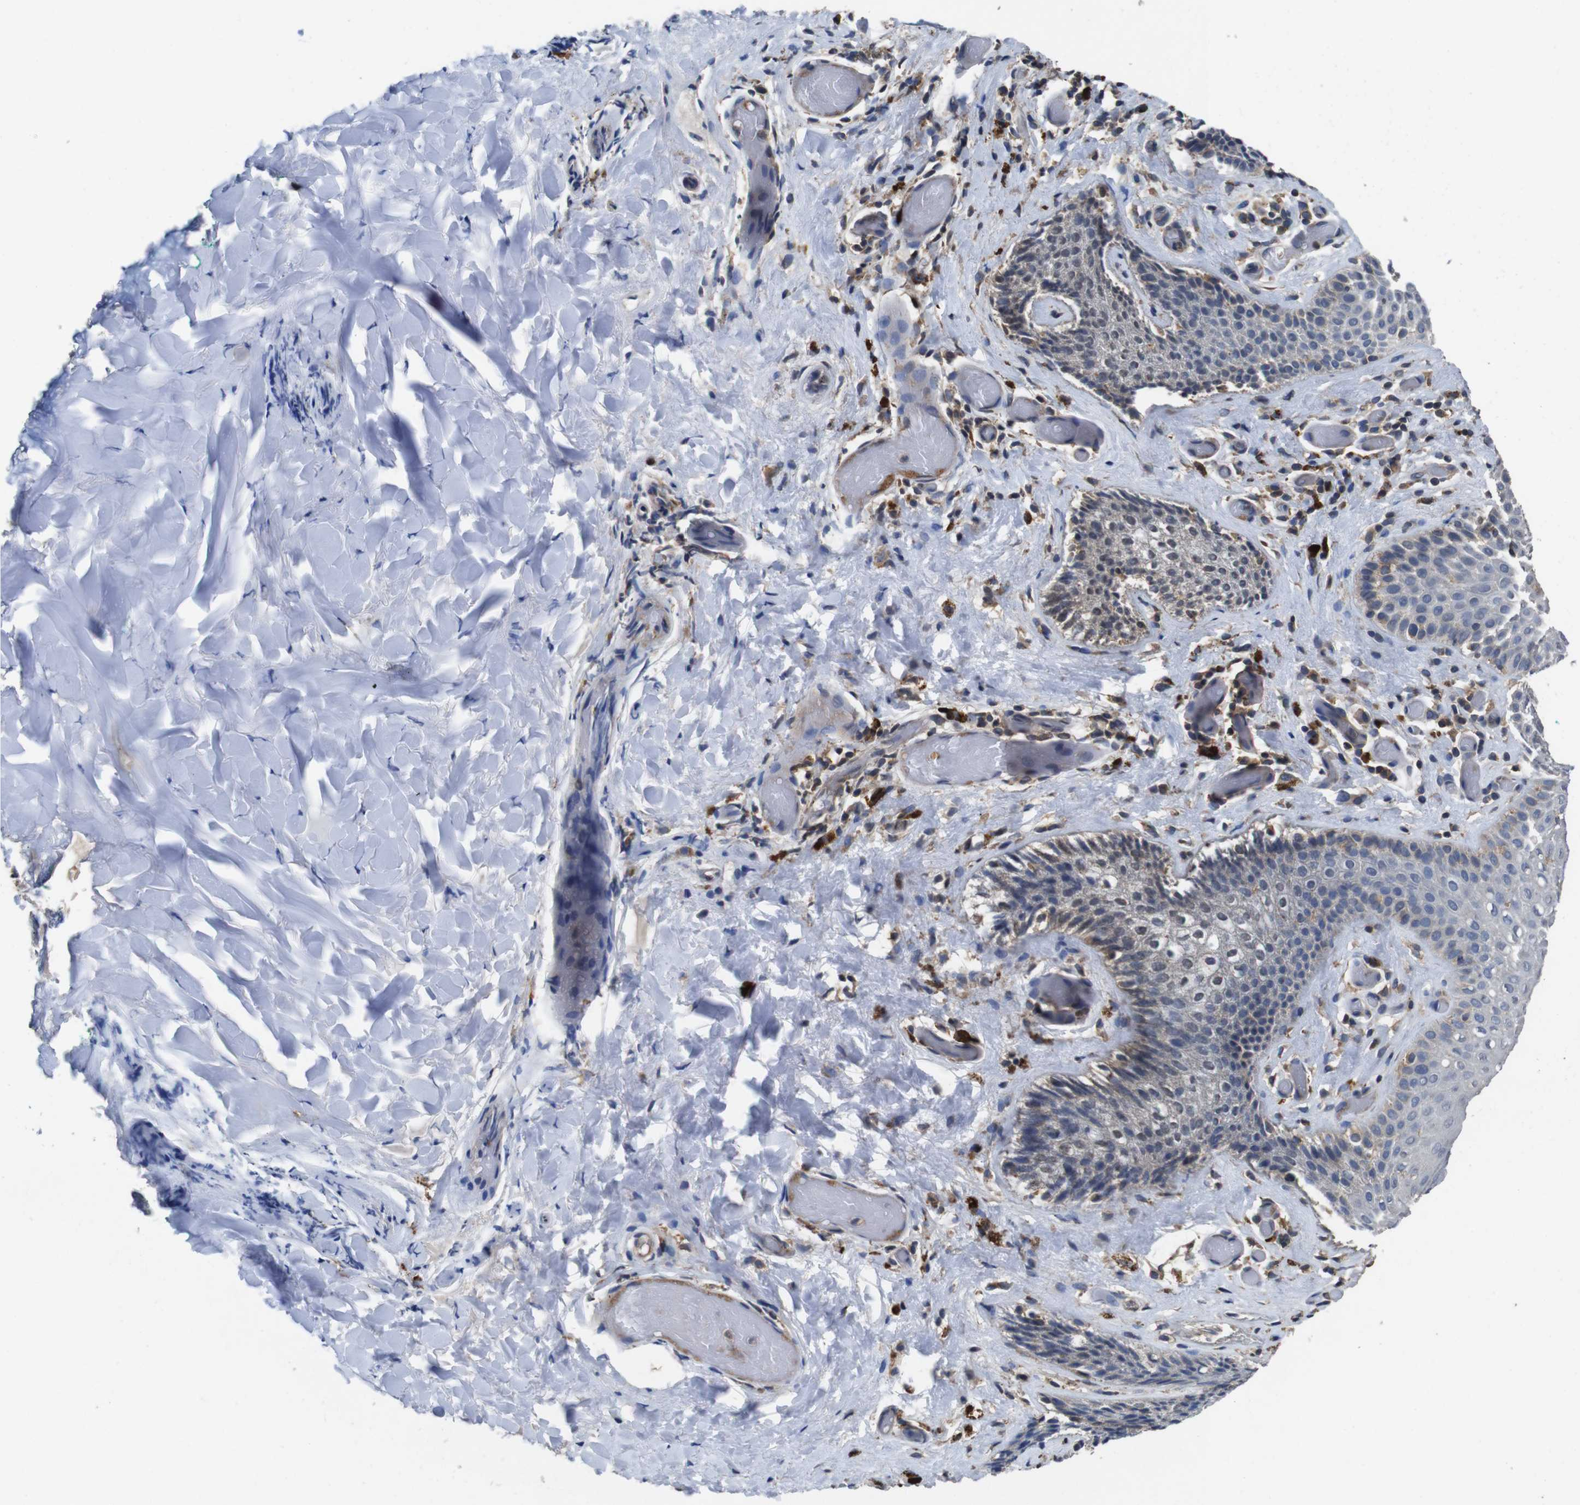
{"staining": {"intensity": "negative", "quantity": "none", "location": "none"}, "tissue": "skin", "cell_type": "Epidermal cells", "image_type": "normal", "snomed": [{"axis": "morphology", "description": "Normal tissue, NOS"}, {"axis": "topography", "description": "Anal"}], "caption": "Immunohistochemistry photomicrograph of benign skin: skin stained with DAB reveals no significant protein staining in epidermal cells. Brightfield microscopy of immunohistochemistry (IHC) stained with DAB (brown) and hematoxylin (blue), captured at high magnification.", "gene": "GLIPR1", "patient": {"sex": "male", "age": 74}}